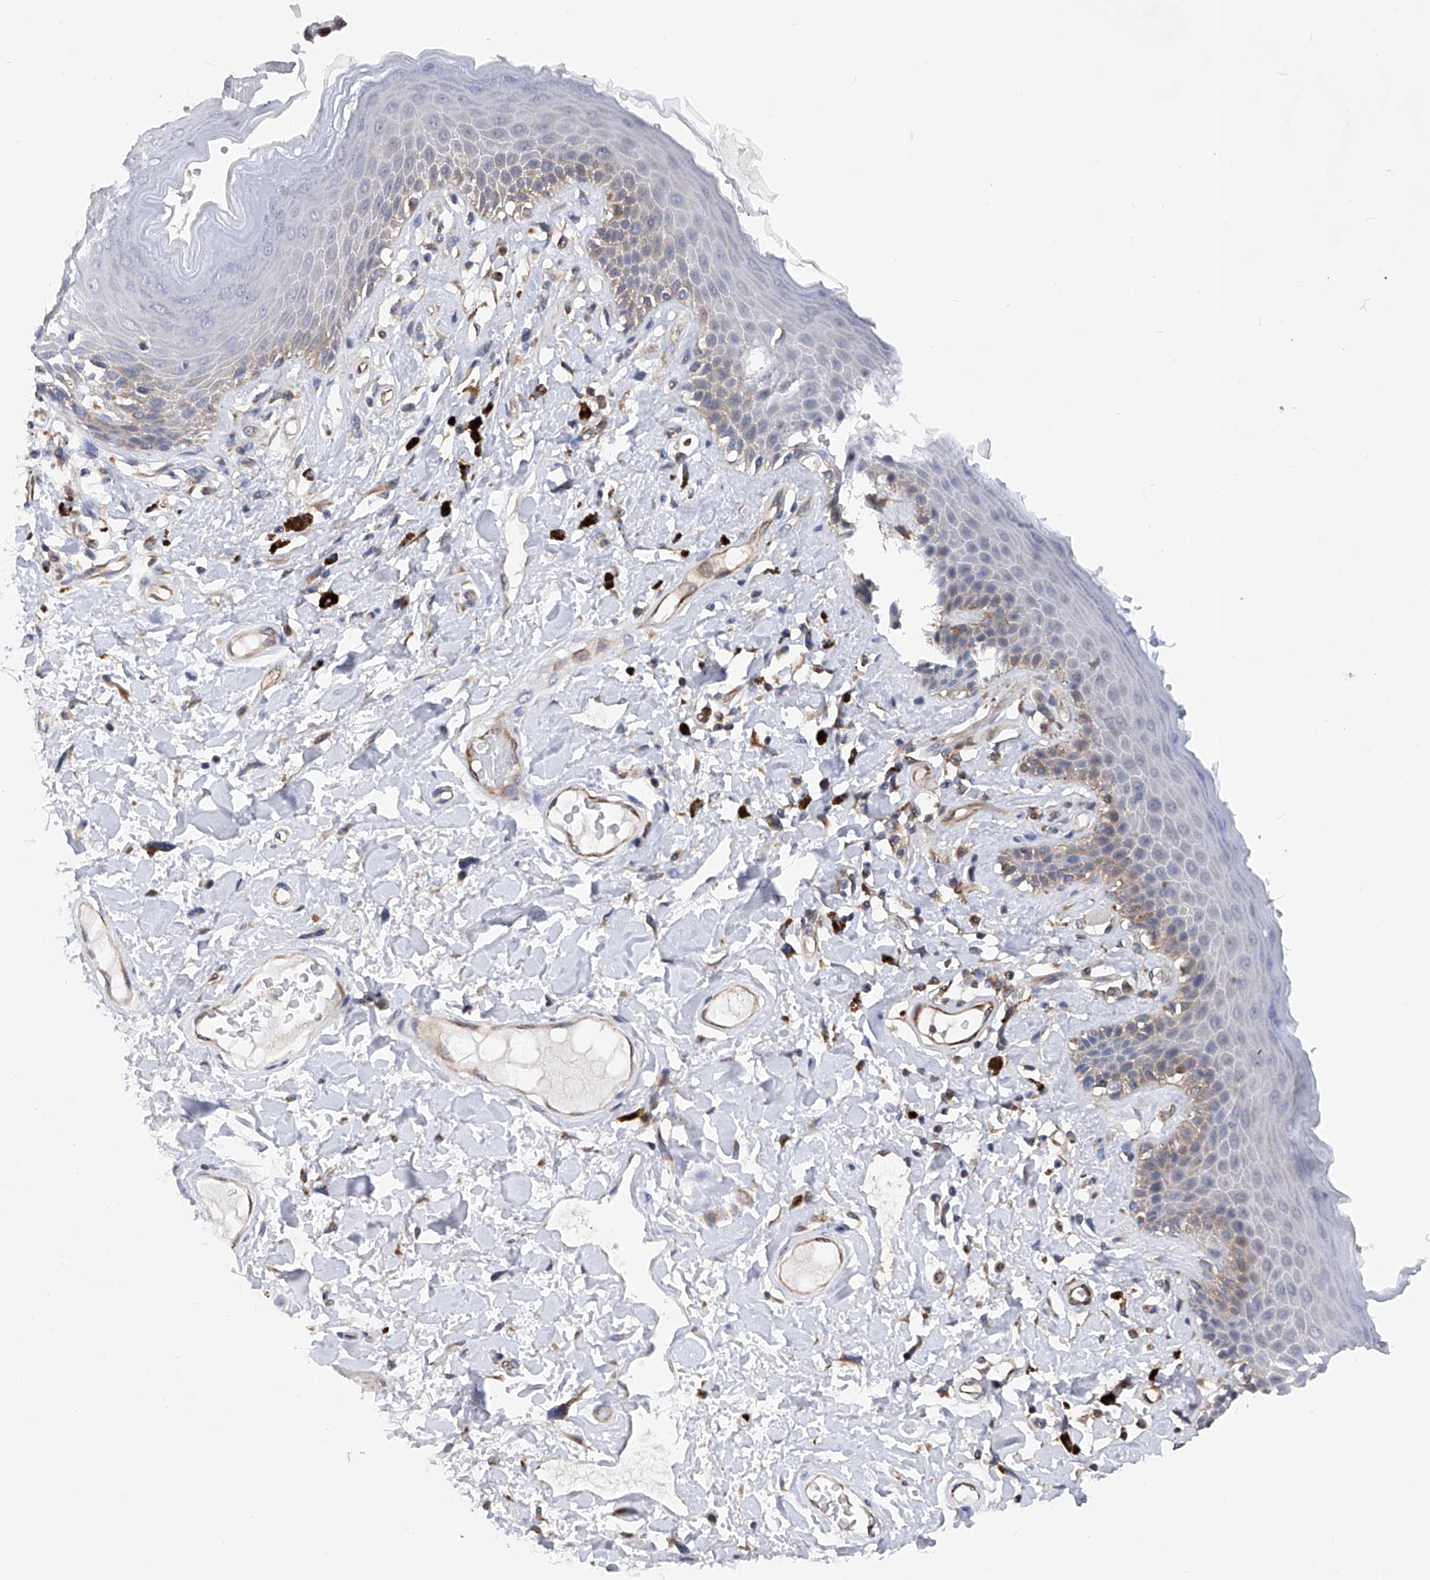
{"staining": {"intensity": "weak", "quantity": "25%-75%", "location": "cytoplasmic/membranous"}, "tissue": "skin", "cell_type": "Epidermal cells", "image_type": "normal", "snomed": [{"axis": "morphology", "description": "Normal tissue, NOS"}, {"axis": "topography", "description": "Anal"}], "caption": "Protein staining by IHC demonstrates weak cytoplasmic/membranous expression in approximately 25%-75% of epidermal cells in unremarkable skin.", "gene": "SPATA20", "patient": {"sex": "female", "age": 78}}